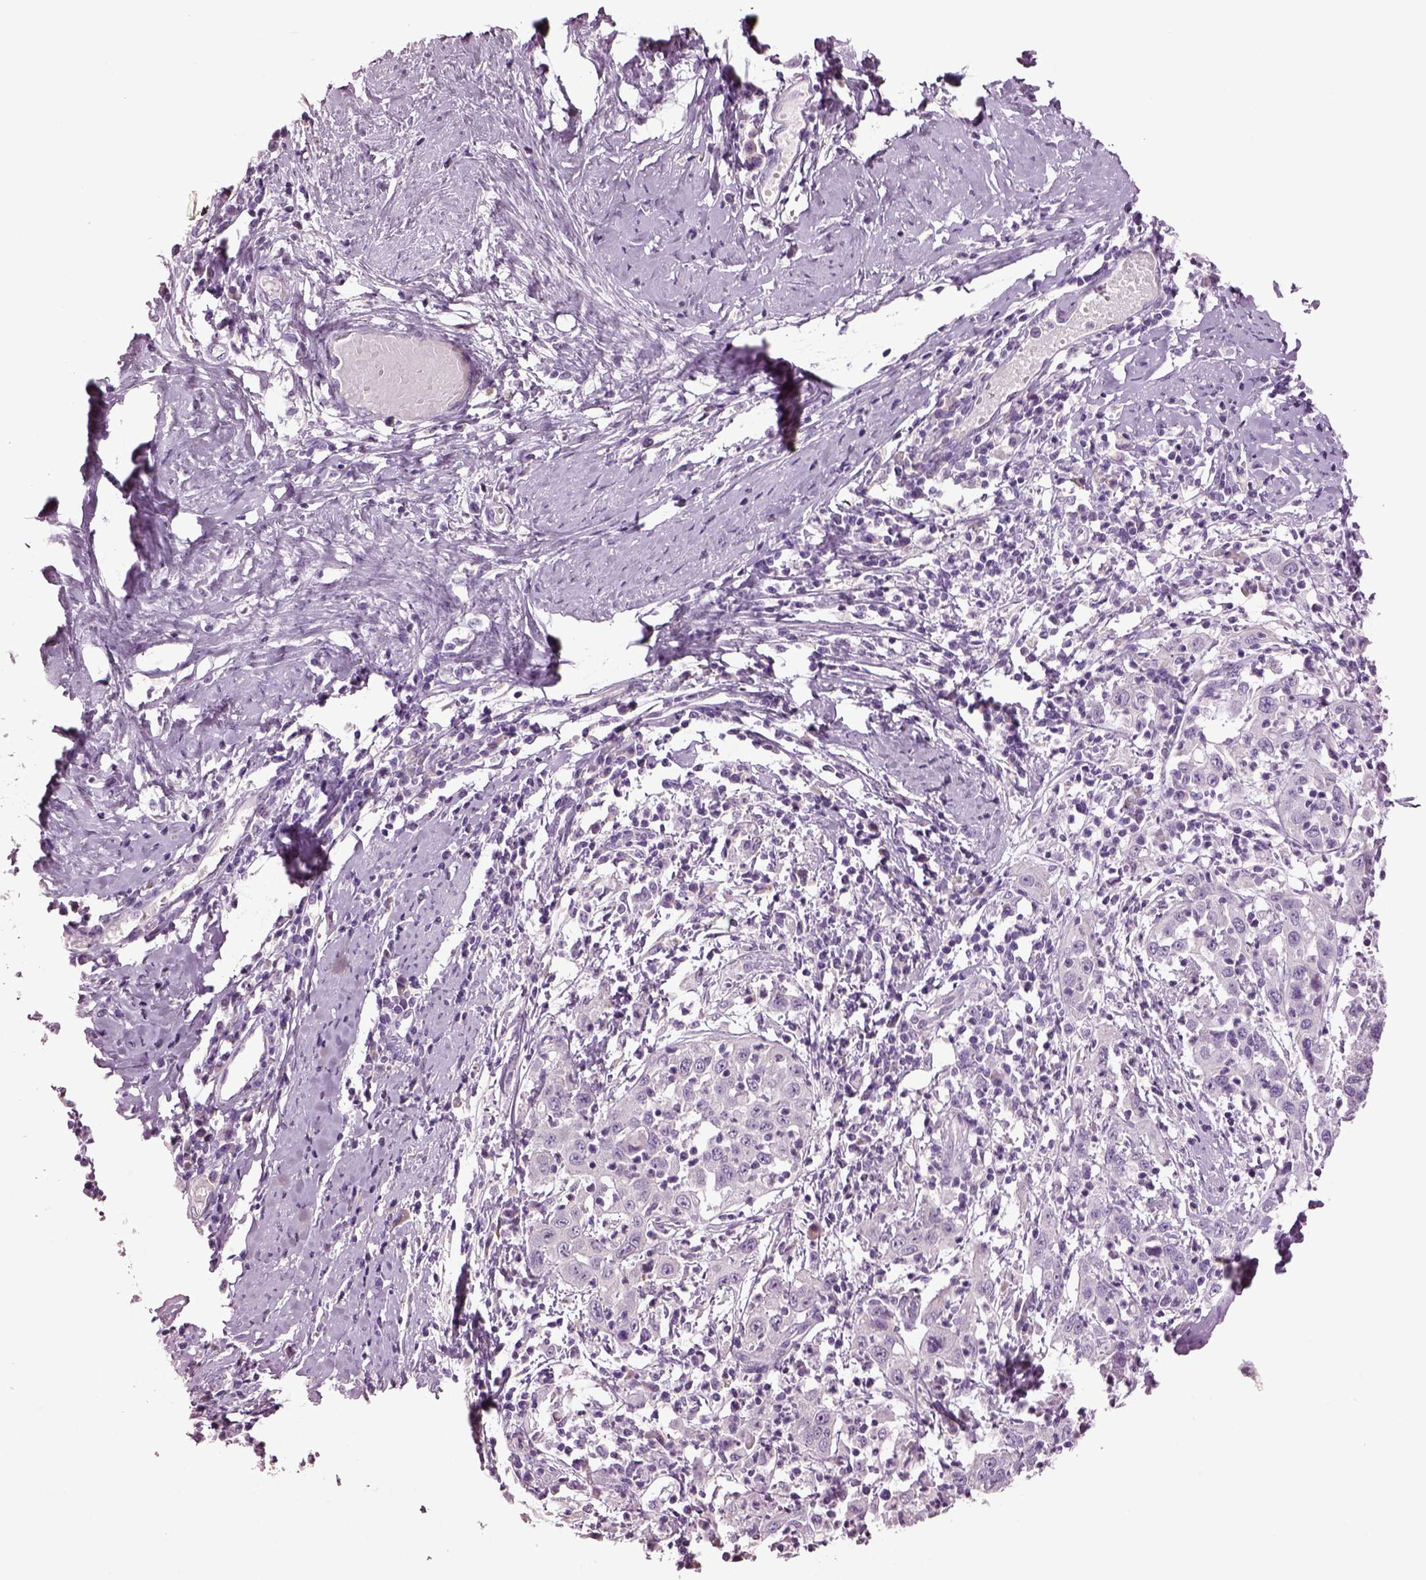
{"staining": {"intensity": "negative", "quantity": "none", "location": "none"}, "tissue": "cervical cancer", "cell_type": "Tumor cells", "image_type": "cancer", "snomed": [{"axis": "morphology", "description": "Squamous cell carcinoma, NOS"}, {"axis": "topography", "description": "Cervix"}], "caption": "Immunohistochemistry (IHC) micrograph of neoplastic tissue: human squamous cell carcinoma (cervical) stained with DAB exhibits no significant protein positivity in tumor cells.", "gene": "GUCA1A", "patient": {"sex": "female", "age": 46}}